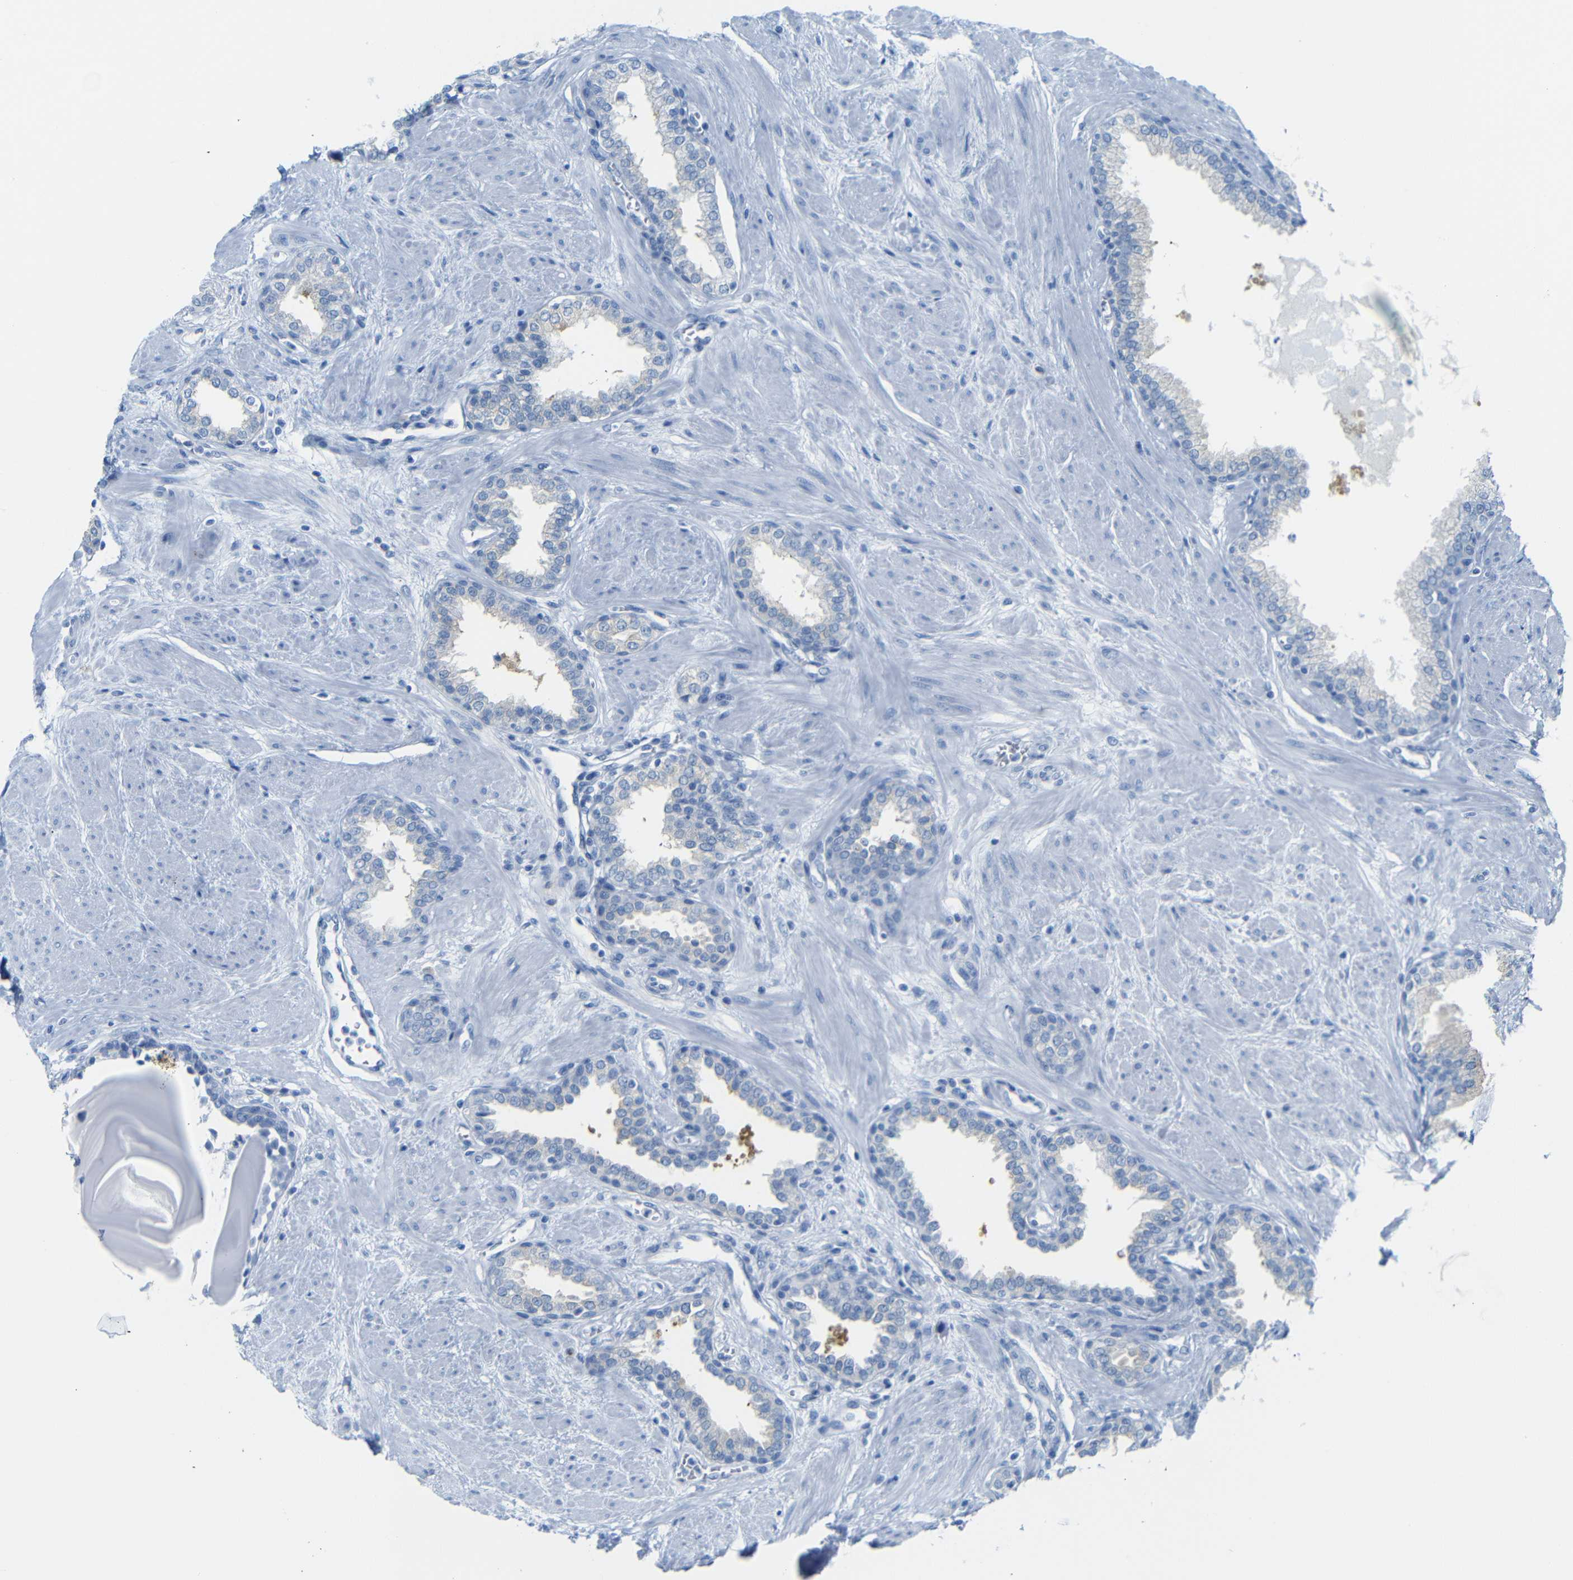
{"staining": {"intensity": "weak", "quantity": "<25%", "location": "cytoplasmic/membranous"}, "tissue": "prostate", "cell_type": "Glandular cells", "image_type": "normal", "snomed": [{"axis": "morphology", "description": "Normal tissue, NOS"}, {"axis": "topography", "description": "Prostate"}], "caption": "Immunohistochemistry (IHC) image of unremarkable prostate stained for a protein (brown), which shows no expression in glandular cells. Brightfield microscopy of immunohistochemistry stained with DAB (brown) and hematoxylin (blue), captured at high magnification.", "gene": "FCRL1", "patient": {"sex": "male", "age": 51}}